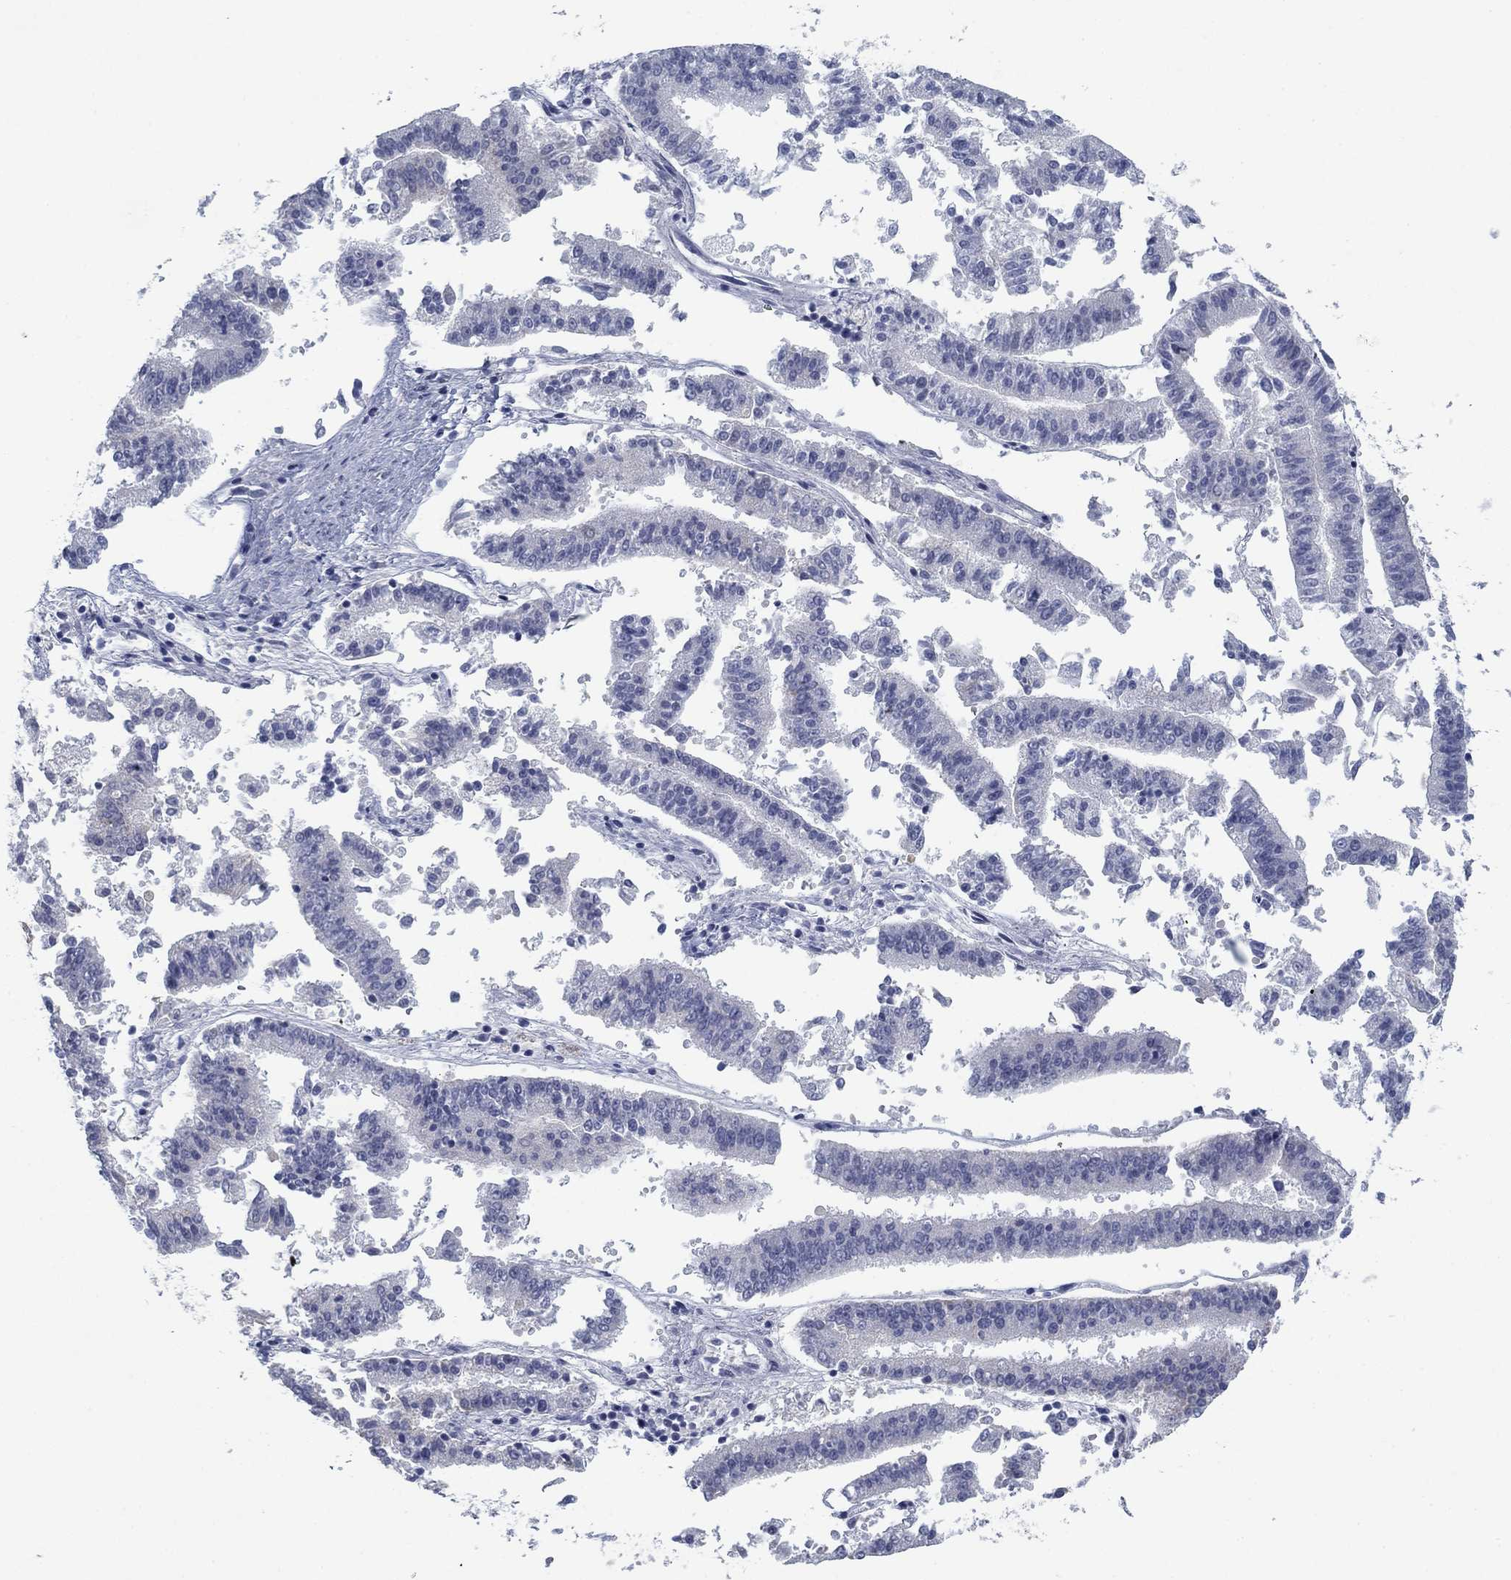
{"staining": {"intensity": "negative", "quantity": "none", "location": "none"}, "tissue": "endometrial cancer", "cell_type": "Tumor cells", "image_type": "cancer", "snomed": [{"axis": "morphology", "description": "Adenocarcinoma, NOS"}, {"axis": "topography", "description": "Endometrium"}], "caption": "This is an immunohistochemistry image of human endometrial cancer (adenocarcinoma). There is no staining in tumor cells.", "gene": "DNAL1", "patient": {"sex": "female", "age": 66}}